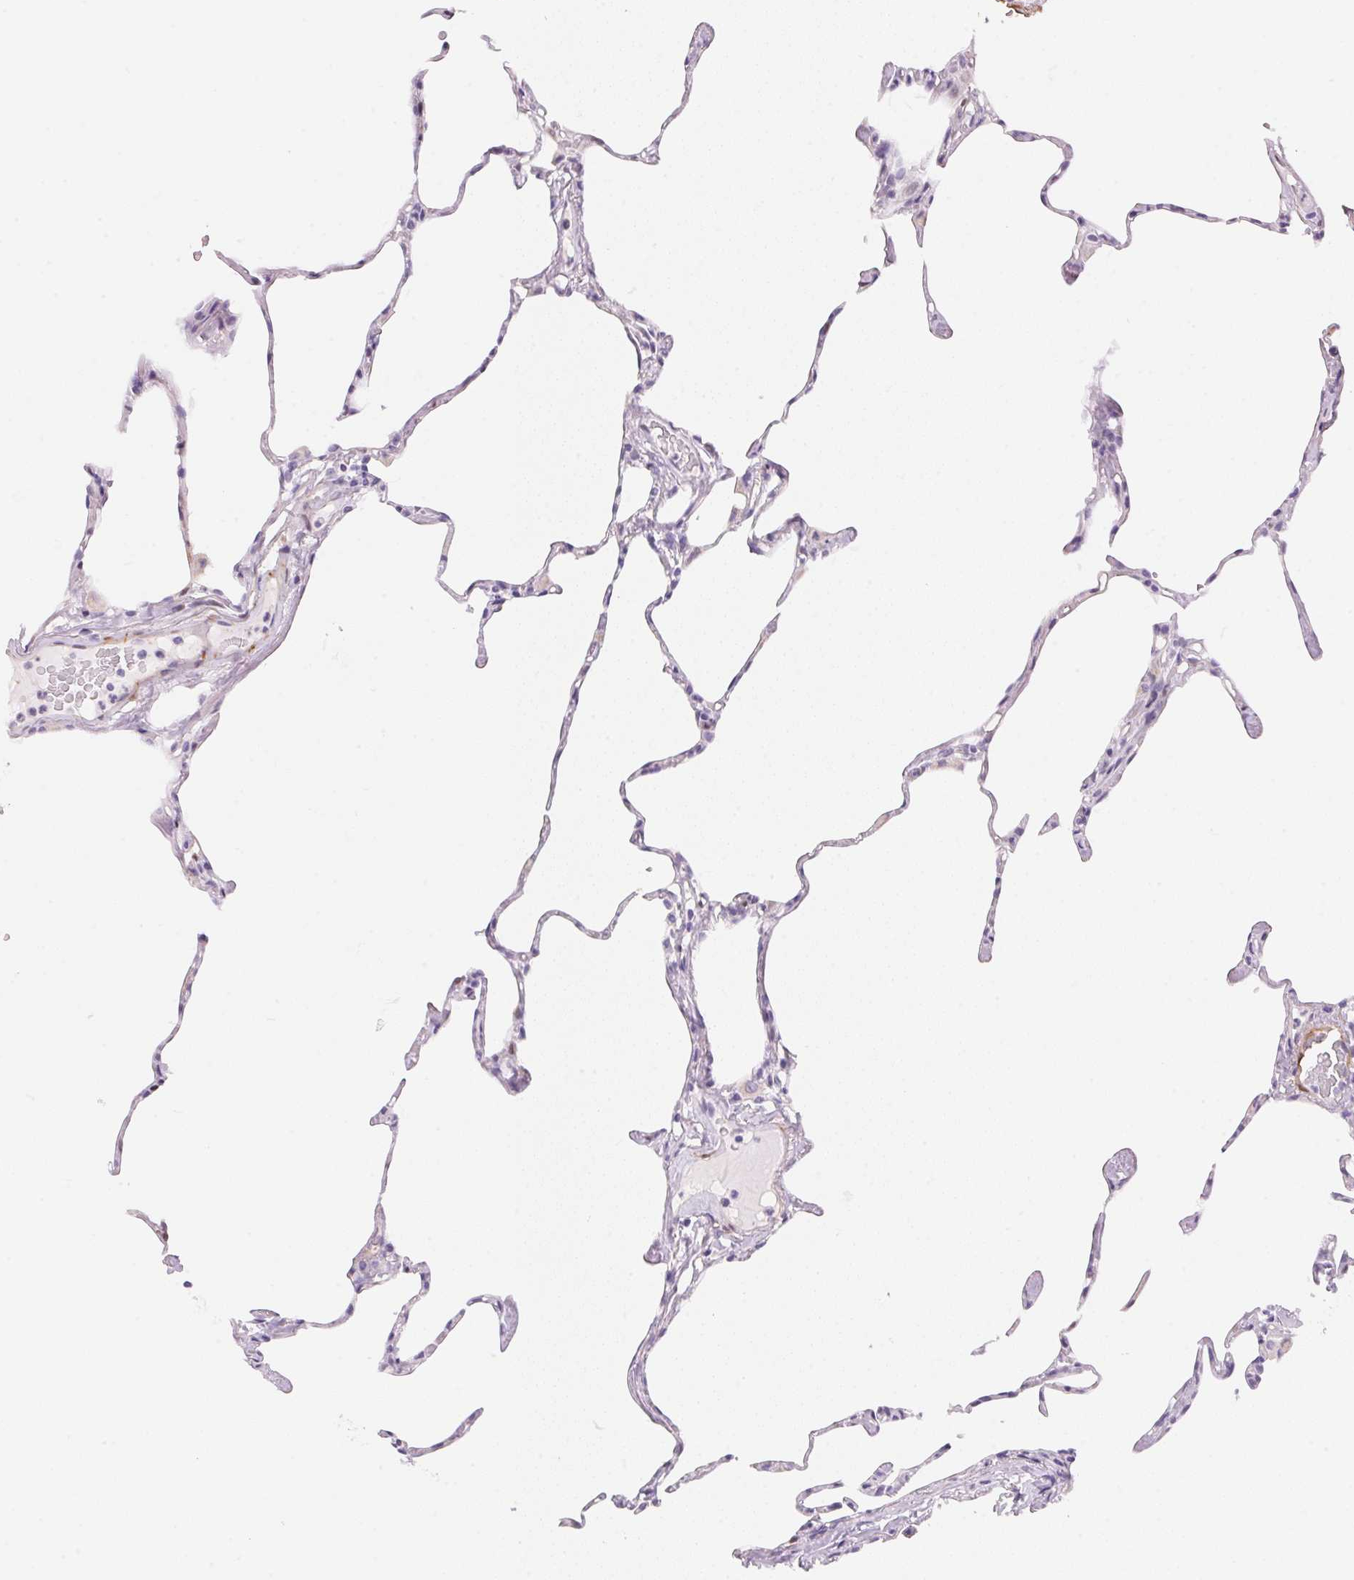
{"staining": {"intensity": "negative", "quantity": "none", "location": "none"}, "tissue": "lung", "cell_type": "Alveolar cells", "image_type": "normal", "snomed": [{"axis": "morphology", "description": "Normal tissue, NOS"}, {"axis": "topography", "description": "Lung"}], "caption": "Protein analysis of unremarkable lung shows no significant positivity in alveolar cells.", "gene": "SMTN", "patient": {"sex": "male", "age": 65}}